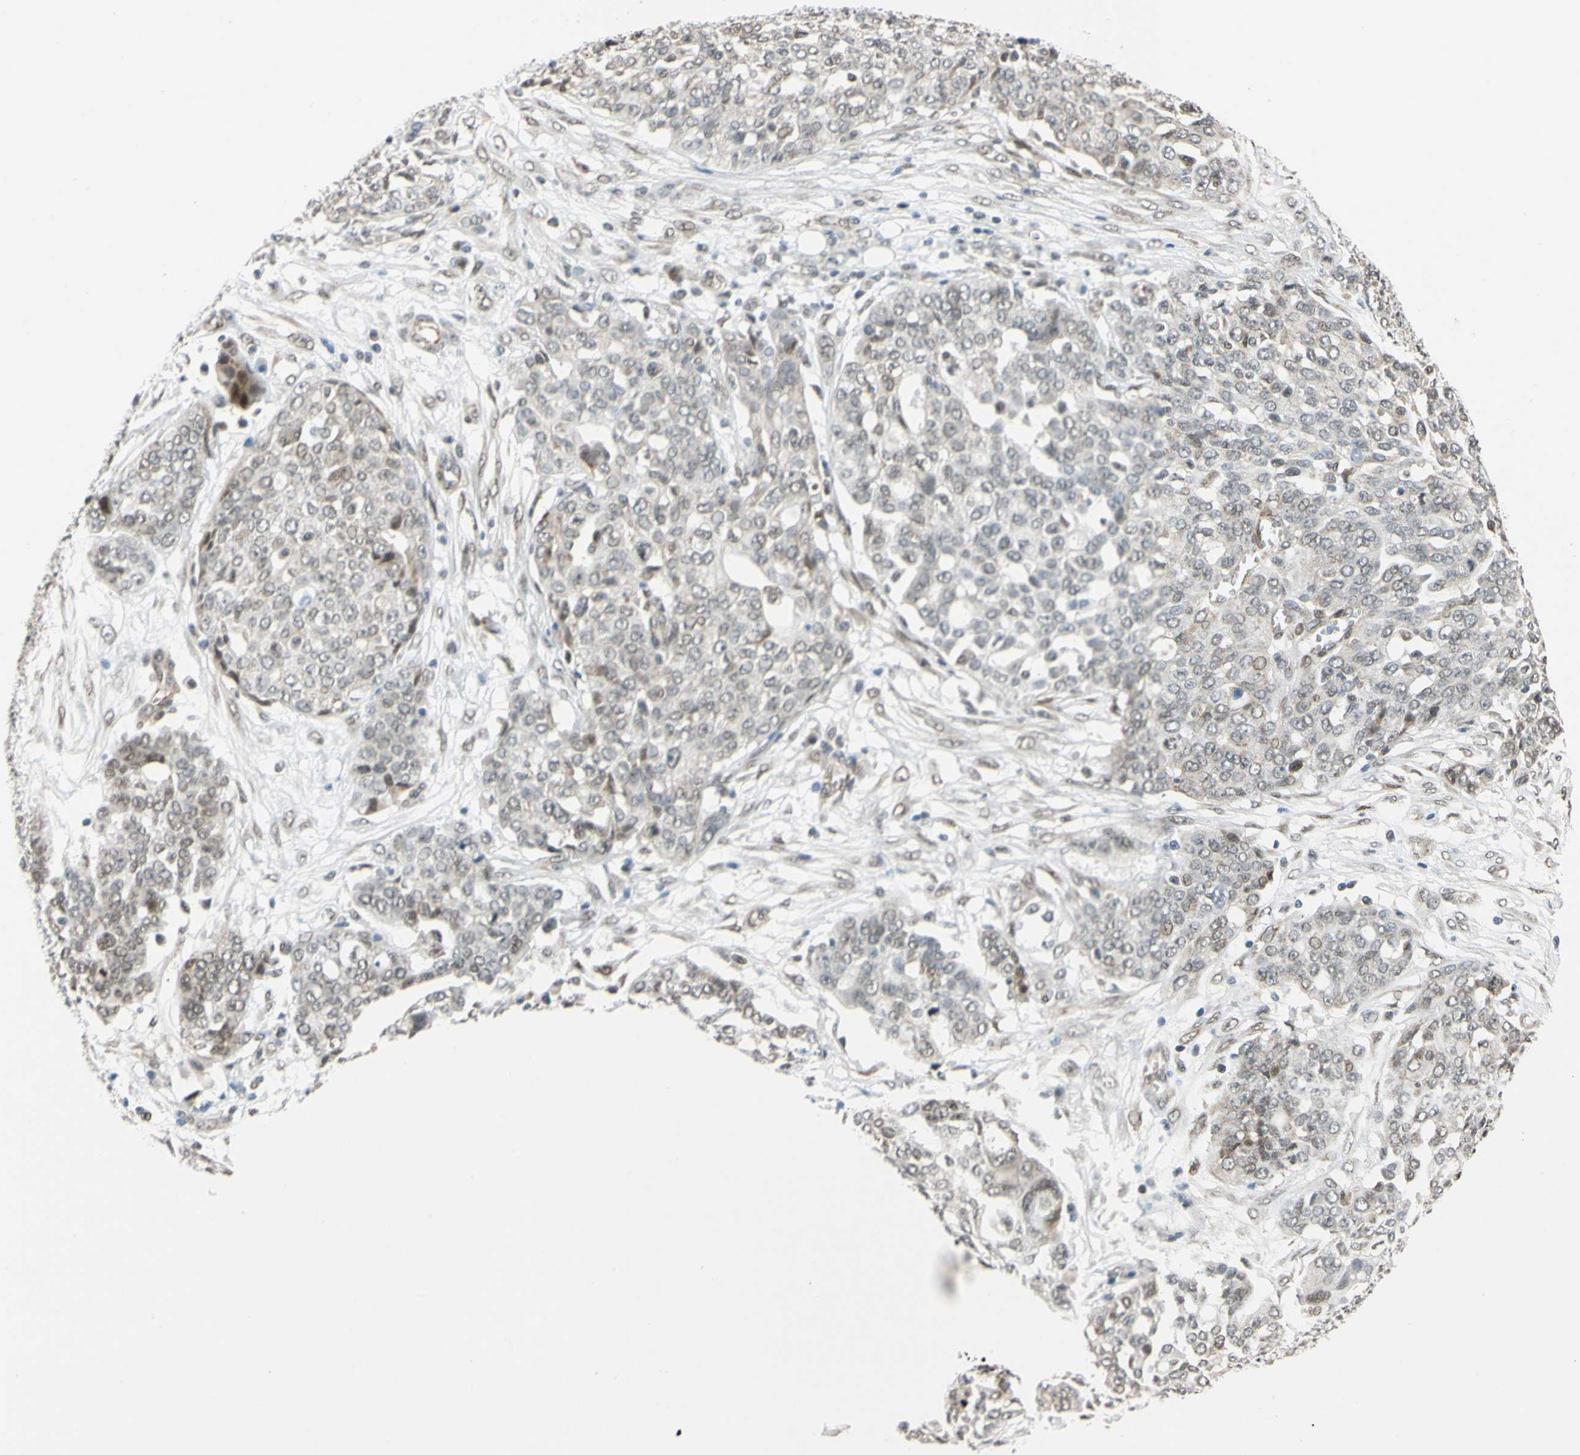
{"staining": {"intensity": "weak", "quantity": "25%-75%", "location": "cytoplasmic/membranous"}, "tissue": "ovarian cancer", "cell_type": "Tumor cells", "image_type": "cancer", "snomed": [{"axis": "morphology", "description": "Cystadenocarcinoma, serous, NOS"}, {"axis": "topography", "description": "Soft tissue"}, {"axis": "topography", "description": "Ovary"}], "caption": "DAB immunohistochemical staining of serous cystadenocarcinoma (ovarian) shows weak cytoplasmic/membranous protein positivity in approximately 25%-75% of tumor cells.", "gene": "POGZ", "patient": {"sex": "female", "age": 57}}